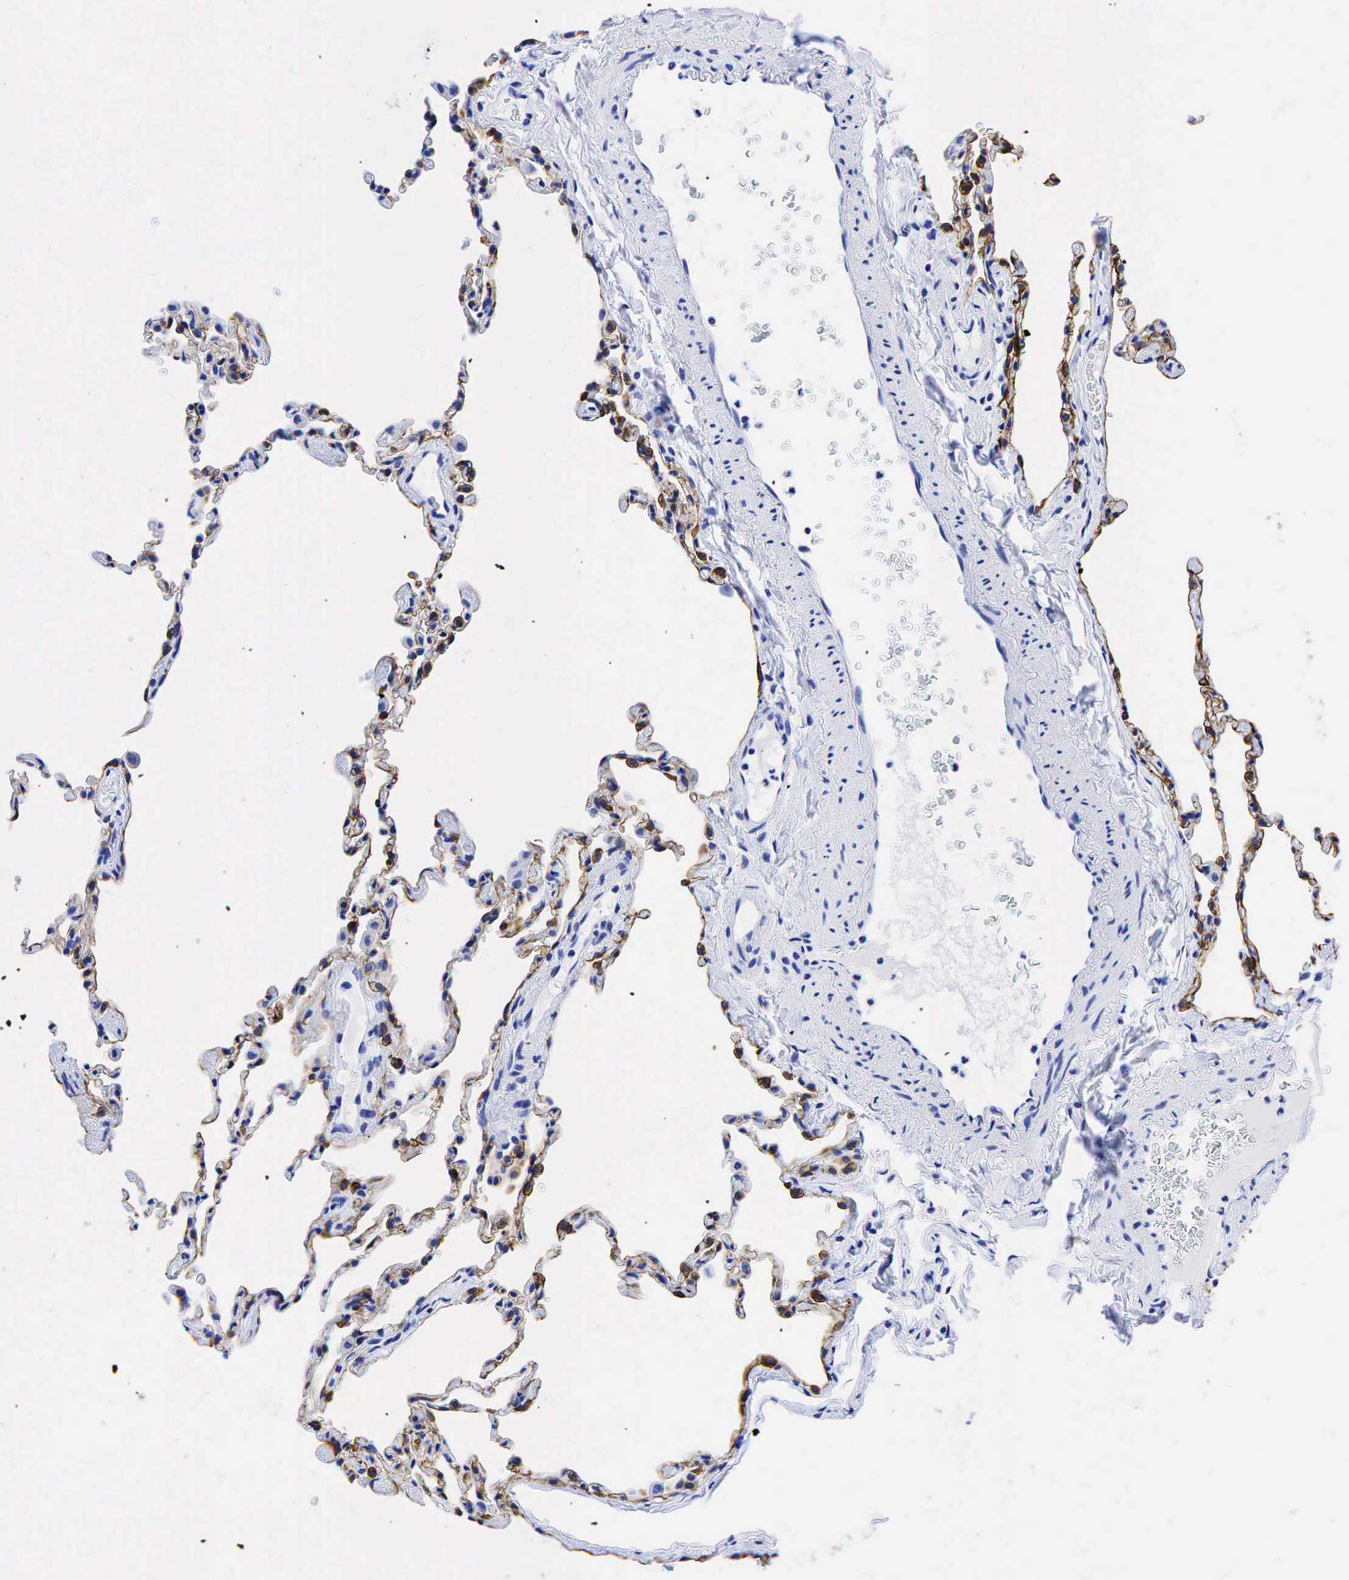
{"staining": {"intensity": "strong", "quantity": ">75%", "location": "cytoplasmic/membranous"}, "tissue": "lung", "cell_type": "Alveolar cells", "image_type": "normal", "snomed": [{"axis": "morphology", "description": "Normal tissue, NOS"}, {"axis": "topography", "description": "Lung"}], "caption": "A brown stain shows strong cytoplasmic/membranous staining of a protein in alveolar cells of benign lung. The staining was performed using DAB, with brown indicating positive protein expression. Nuclei are stained blue with hematoxylin.", "gene": "KRT19", "patient": {"sex": "female", "age": 61}}